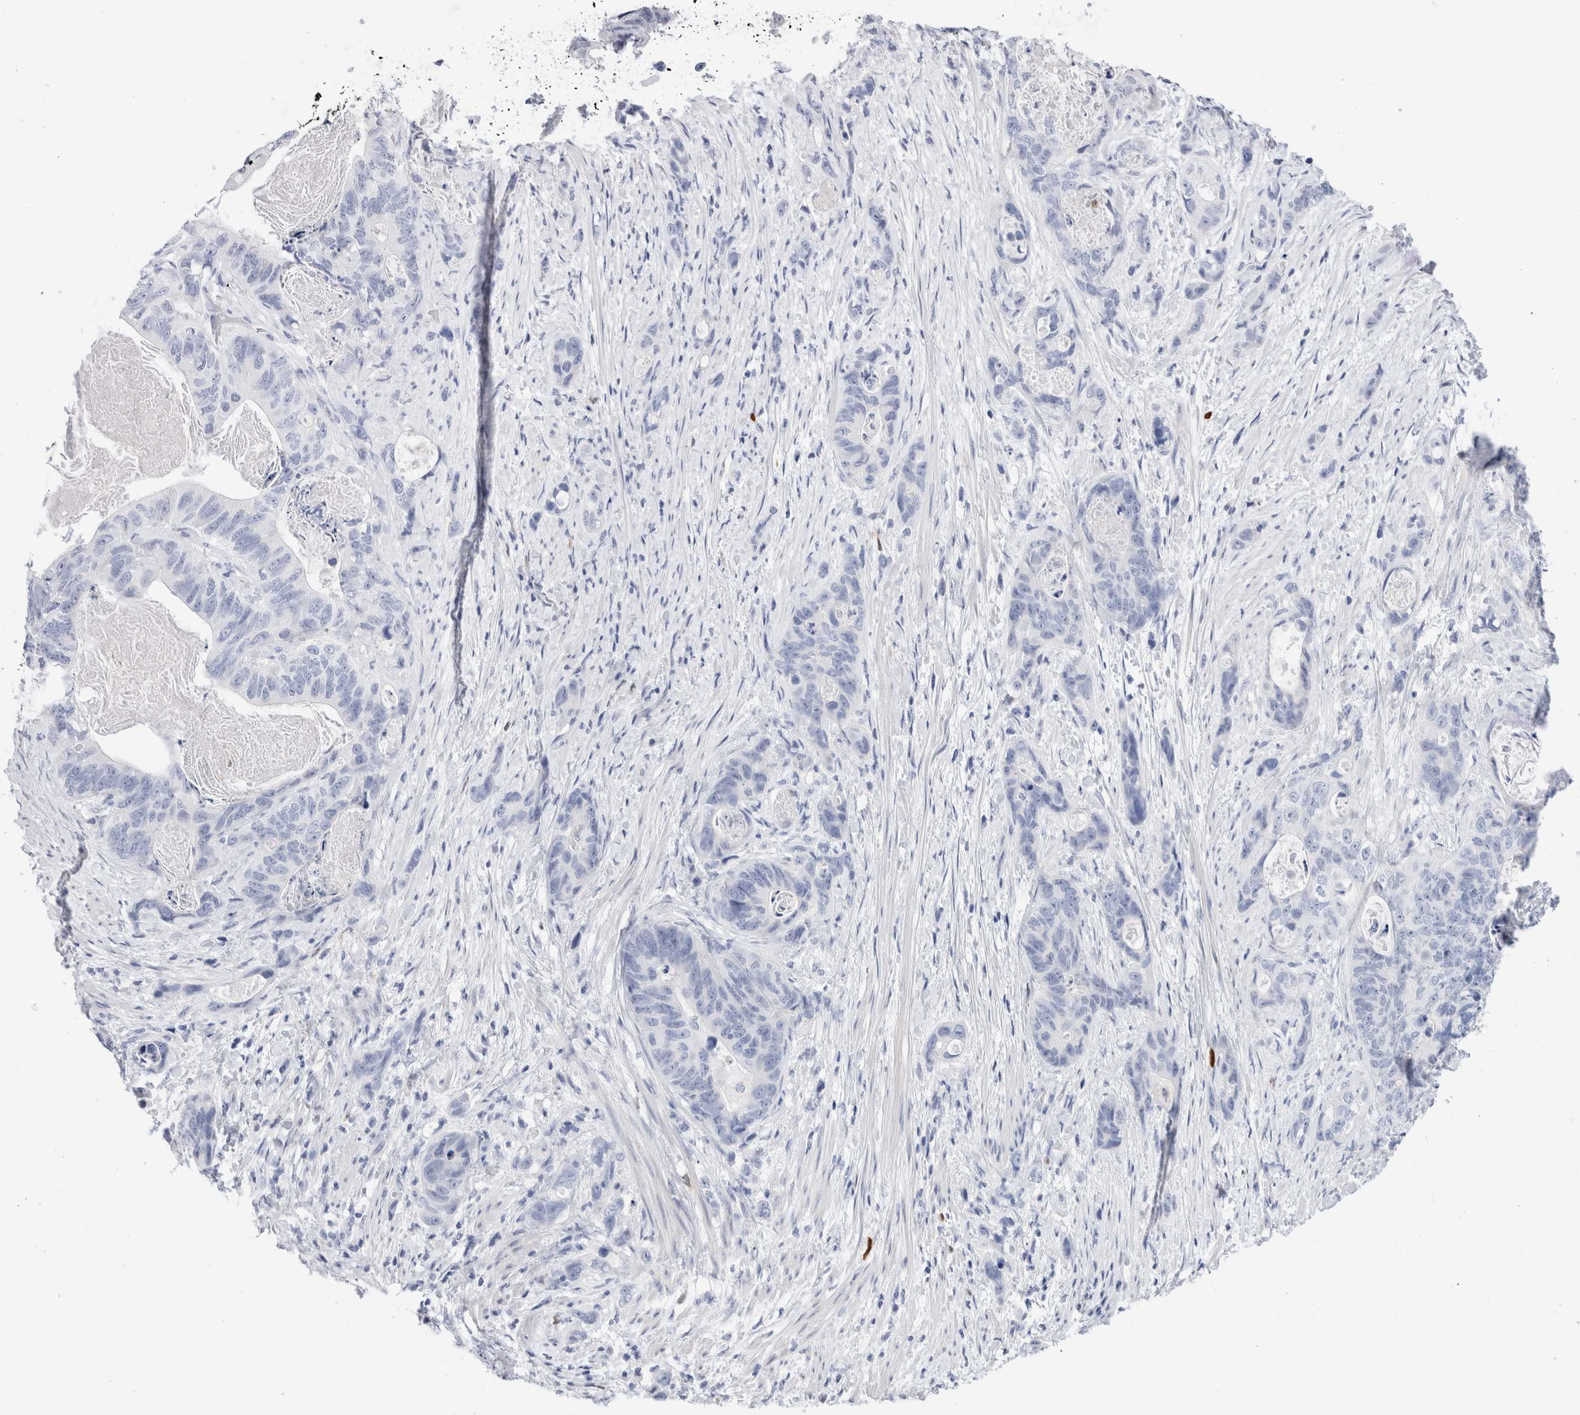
{"staining": {"intensity": "negative", "quantity": "none", "location": "none"}, "tissue": "stomach cancer", "cell_type": "Tumor cells", "image_type": "cancer", "snomed": [{"axis": "morphology", "description": "Normal tissue, NOS"}, {"axis": "morphology", "description": "Adenocarcinoma, NOS"}, {"axis": "topography", "description": "Stomach"}], "caption": "Human stomach adenocarcinoma stained for a protein using immunohistochemistry (IHC) reveals no staining in tumor cells.", "gene": "SLC10A5", "patient": {"sex": "female", "age": 89}}